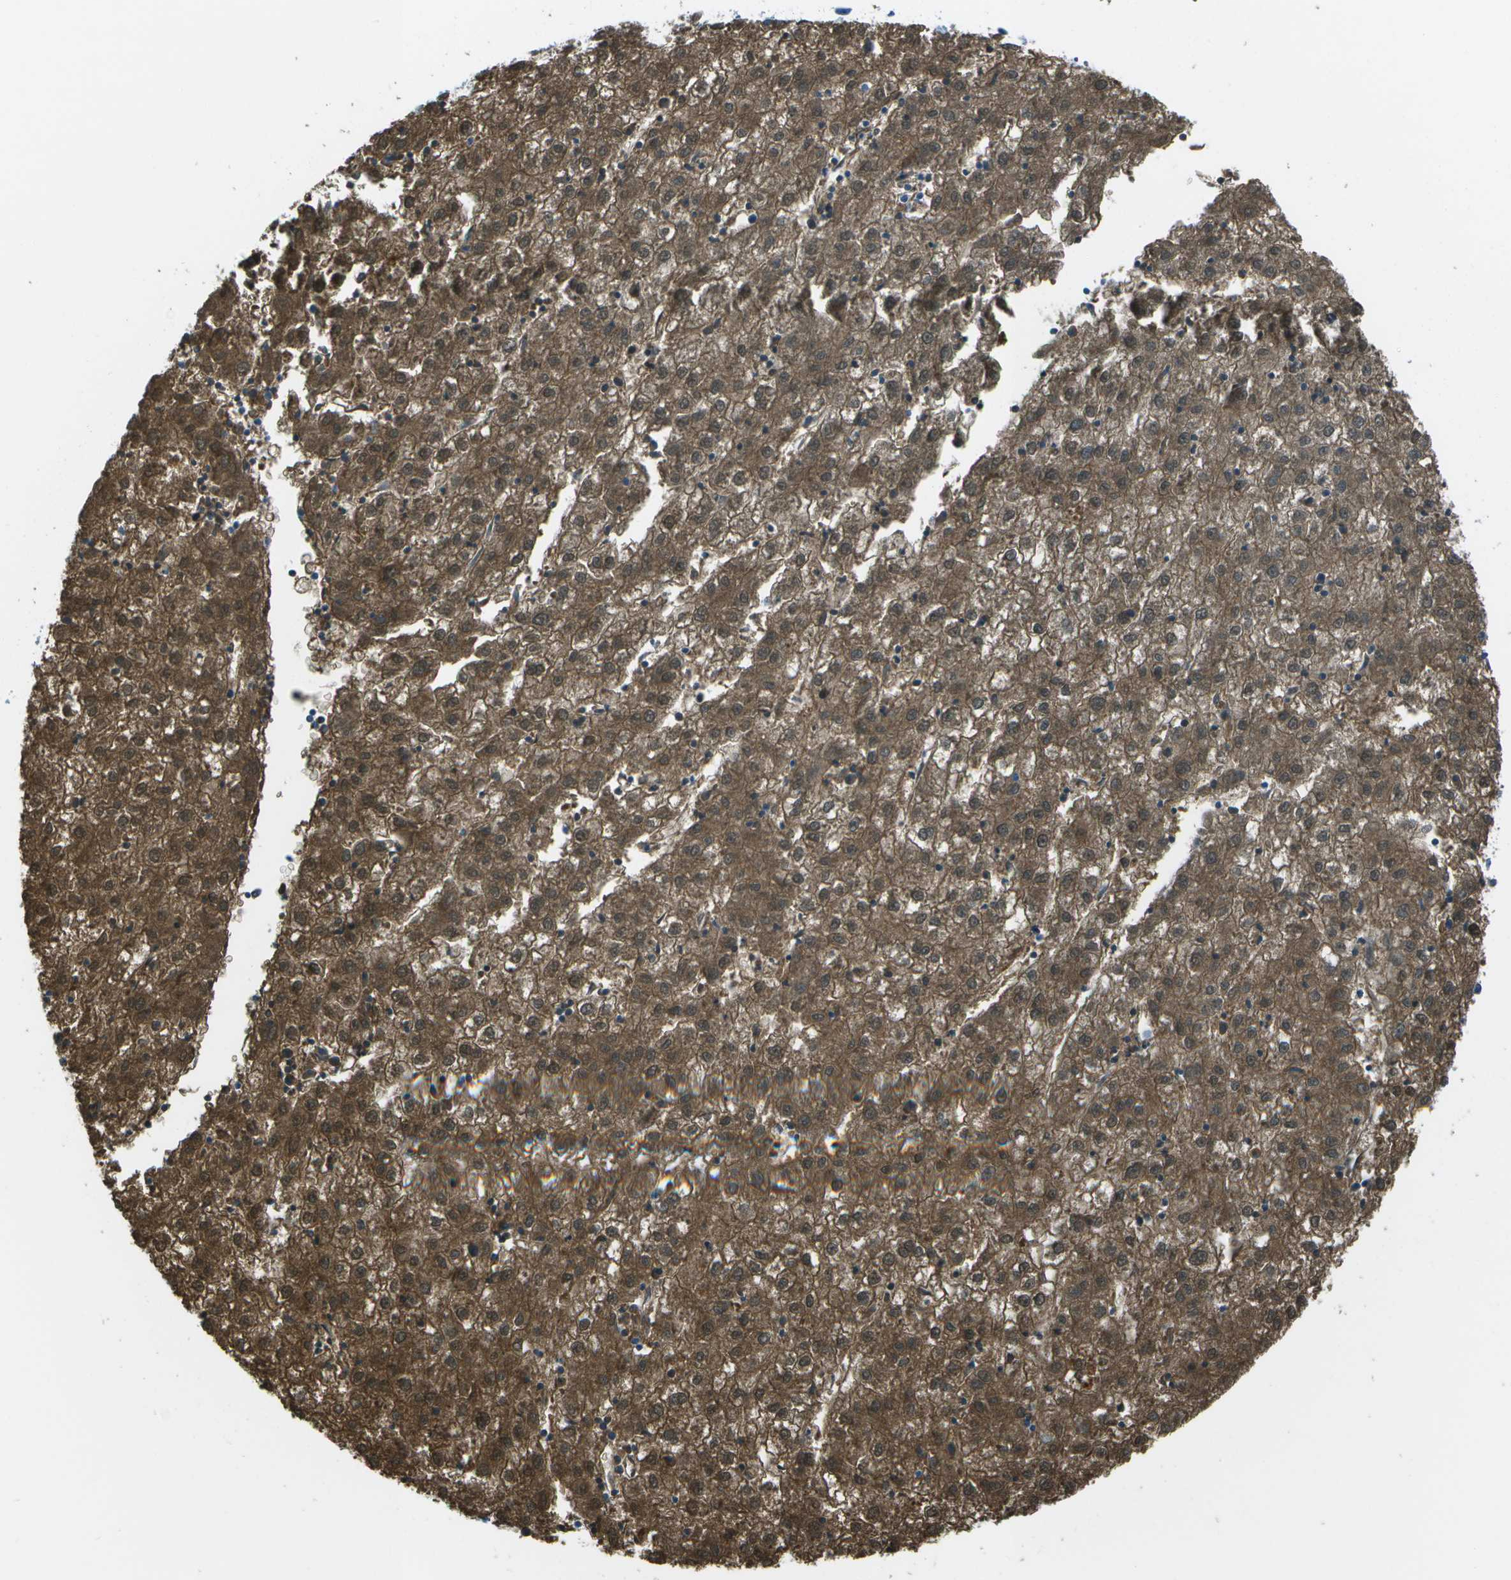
{"staining": {"intensity": "moderate", "quantity": ">75%", "location": "cytoplasmic/membranous"}, "tissue": "liver cancer", "cell_type": "Tumor cells", "image_type": "cancer", "snomed": [{"axis": "morphology", "description": "Carcinoma, Hepatocellular, NOS"}, {"axis": "topography", "description": "Liver"}], "caption": "Liver cancer tissue exhibits moderate cytoplasmic/membranous staining in approximately >75% of tumor cells", "gene": "ASL", "patient": {"sex": "male", "age": 72}}